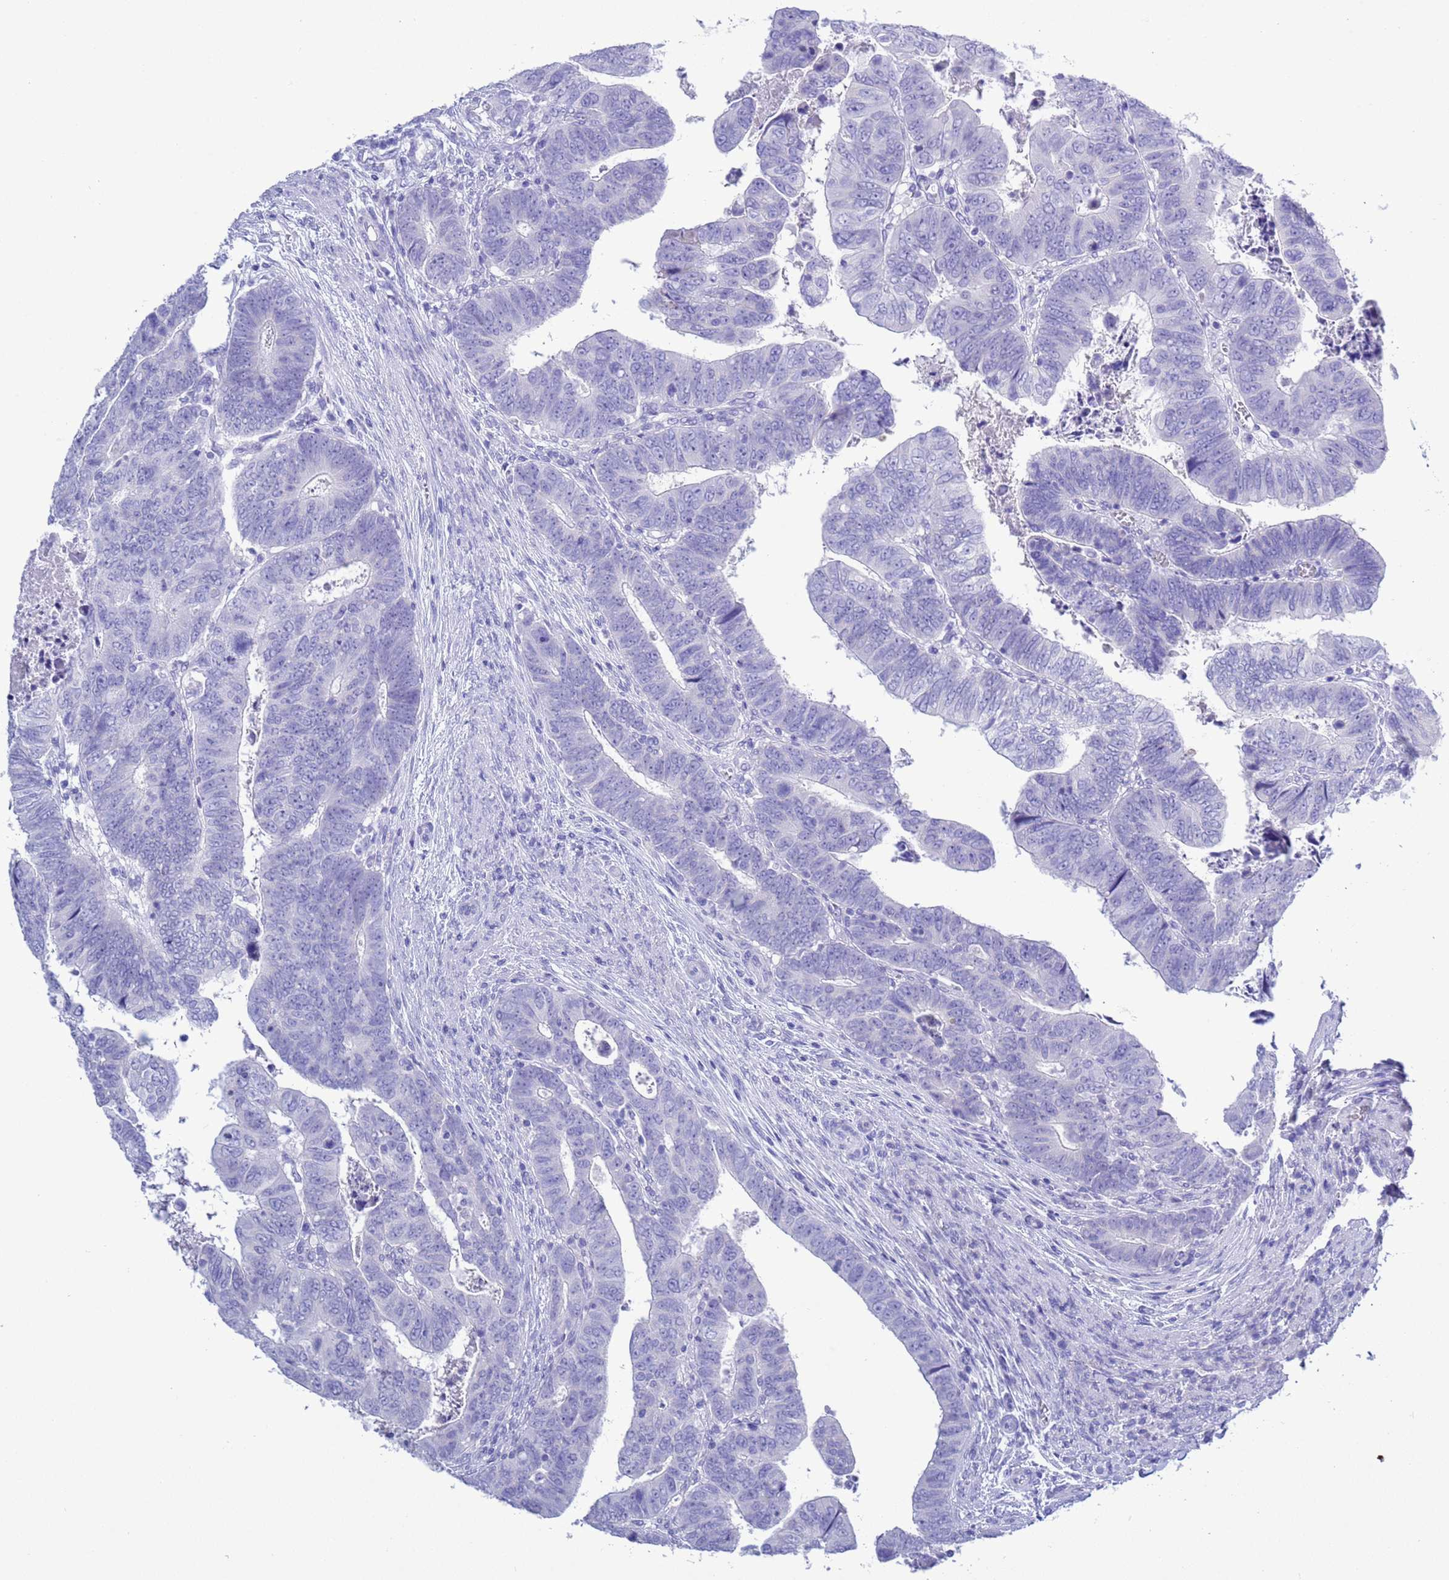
{"staining": {"intensity": "negative", "quantity": "none", "location": "none"}, "tissue": "colorectal cancer", "cell_type": "Tumor cells", "image_type": "cancer", "snomed": [{"axis": "morphology", "description": "Normal tissue, NOS"}, {"axis": "morphology", "description": "Adenocarcinoma, NOS"}, {"axis": "topography", "description": "Rectum"}], "caption": "Tumor cells are negative for brown protein staining in colorectal adenocarcinoma.", "gene": "GSTM1", "patient": {"sex": "female", "age": 65}}